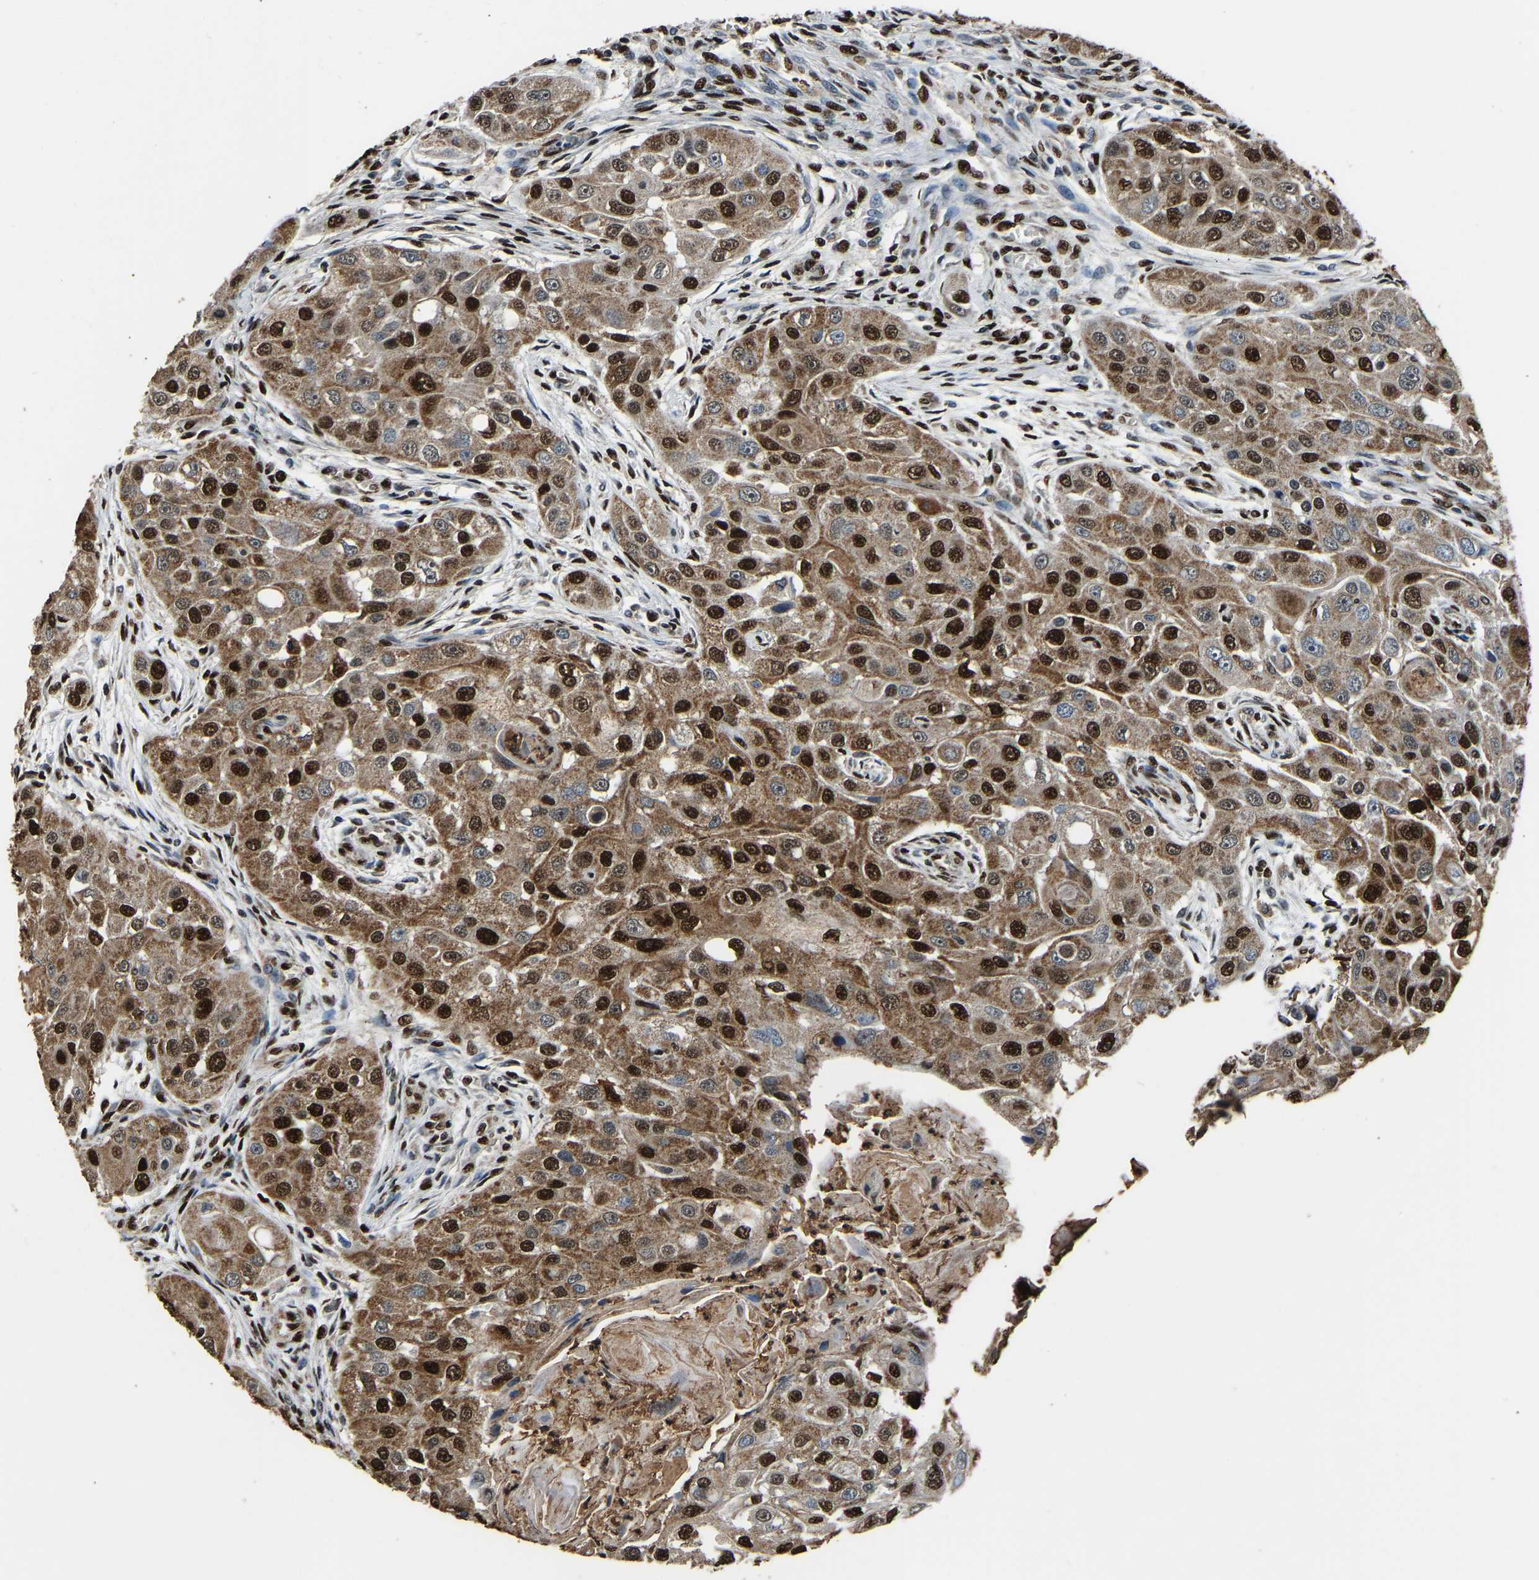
{"staining": {"intensity": "strong", "quantity": ">75%", "location": "cytoplasmic/membranous,nuclear"}, "tissue": "head and neck cancer", "cell_type": "Tumor cells", "image_type": "cancer", "snomed": [{"axis": "morphology", "description": "Normal tissue, NOS"}, {"axis": "morphology", "description": "Squamous cell carcinoma, NOS"}, {"axis": "topography", "description": "Skeletal muscle"}, {"axis": "topography", "description": "Head-Neck"}], "caption": "Tumor cells demonstrate high levels of strong cytoplasmic/membranous and nuclear expression in approximately >75% of cells in head and neck cancer.", "gene": "SAFB", "patient": {"sex": "male", "age": 51}}